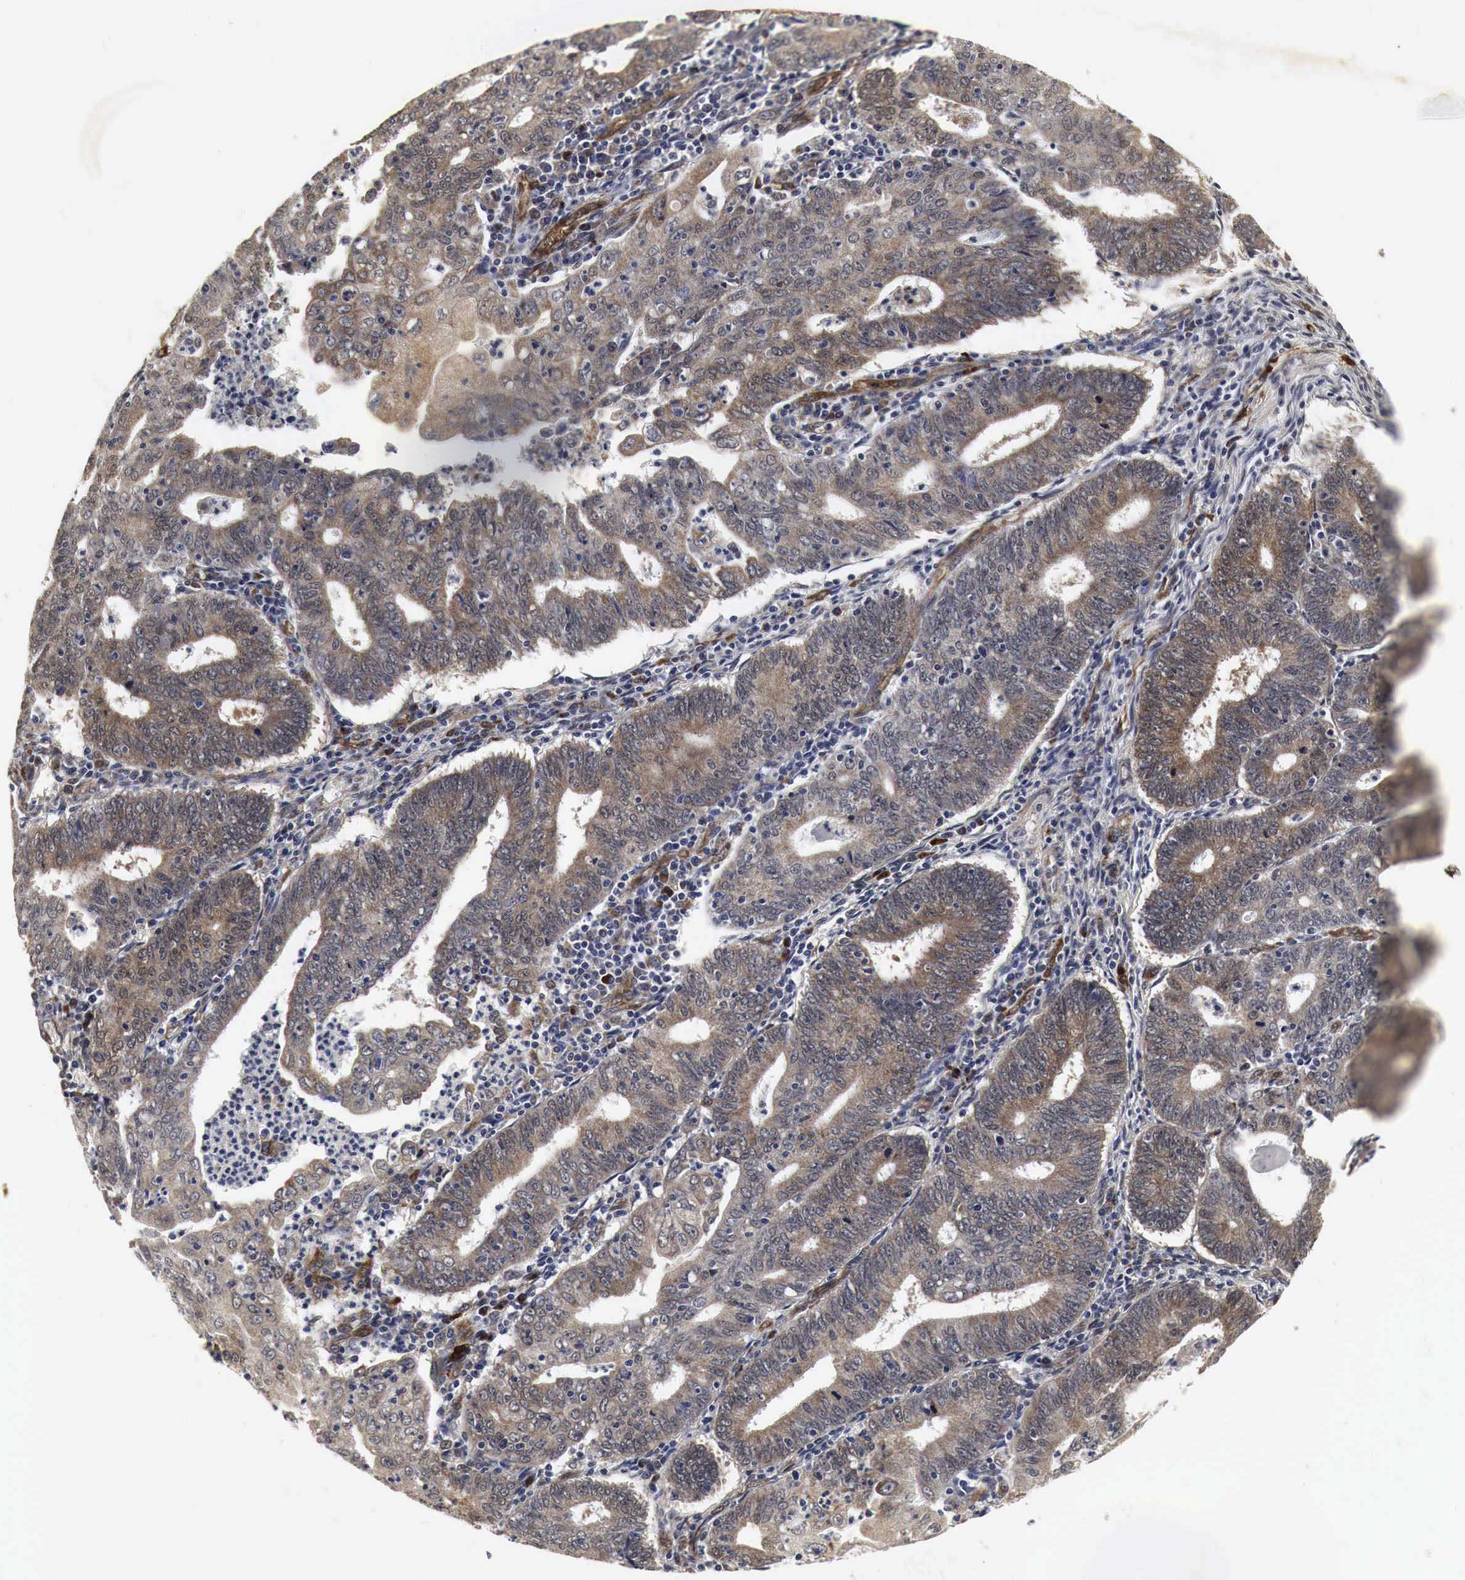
{"staining": {"intensity": "moderate", "quantity": "25%-75%", "location": "cytoplasmic/membranous"}, "tissue": "endometrial cancer", "cell_type": "Tumor cells", "image_type": "cancer", "snomed": [{"axis": "morphology", "description": "Adenocarcinoma, NOS"}, {"axis": "topography", "description": "Endometrium"}], "caption": "Endometrial adenocarcinoma tissue reveals moderate cytoplasmic/membranous positivity in about 25%-75% of tumor cells", "gene": "SPIN1", "patient": {"sex": "female", "age": 60}}